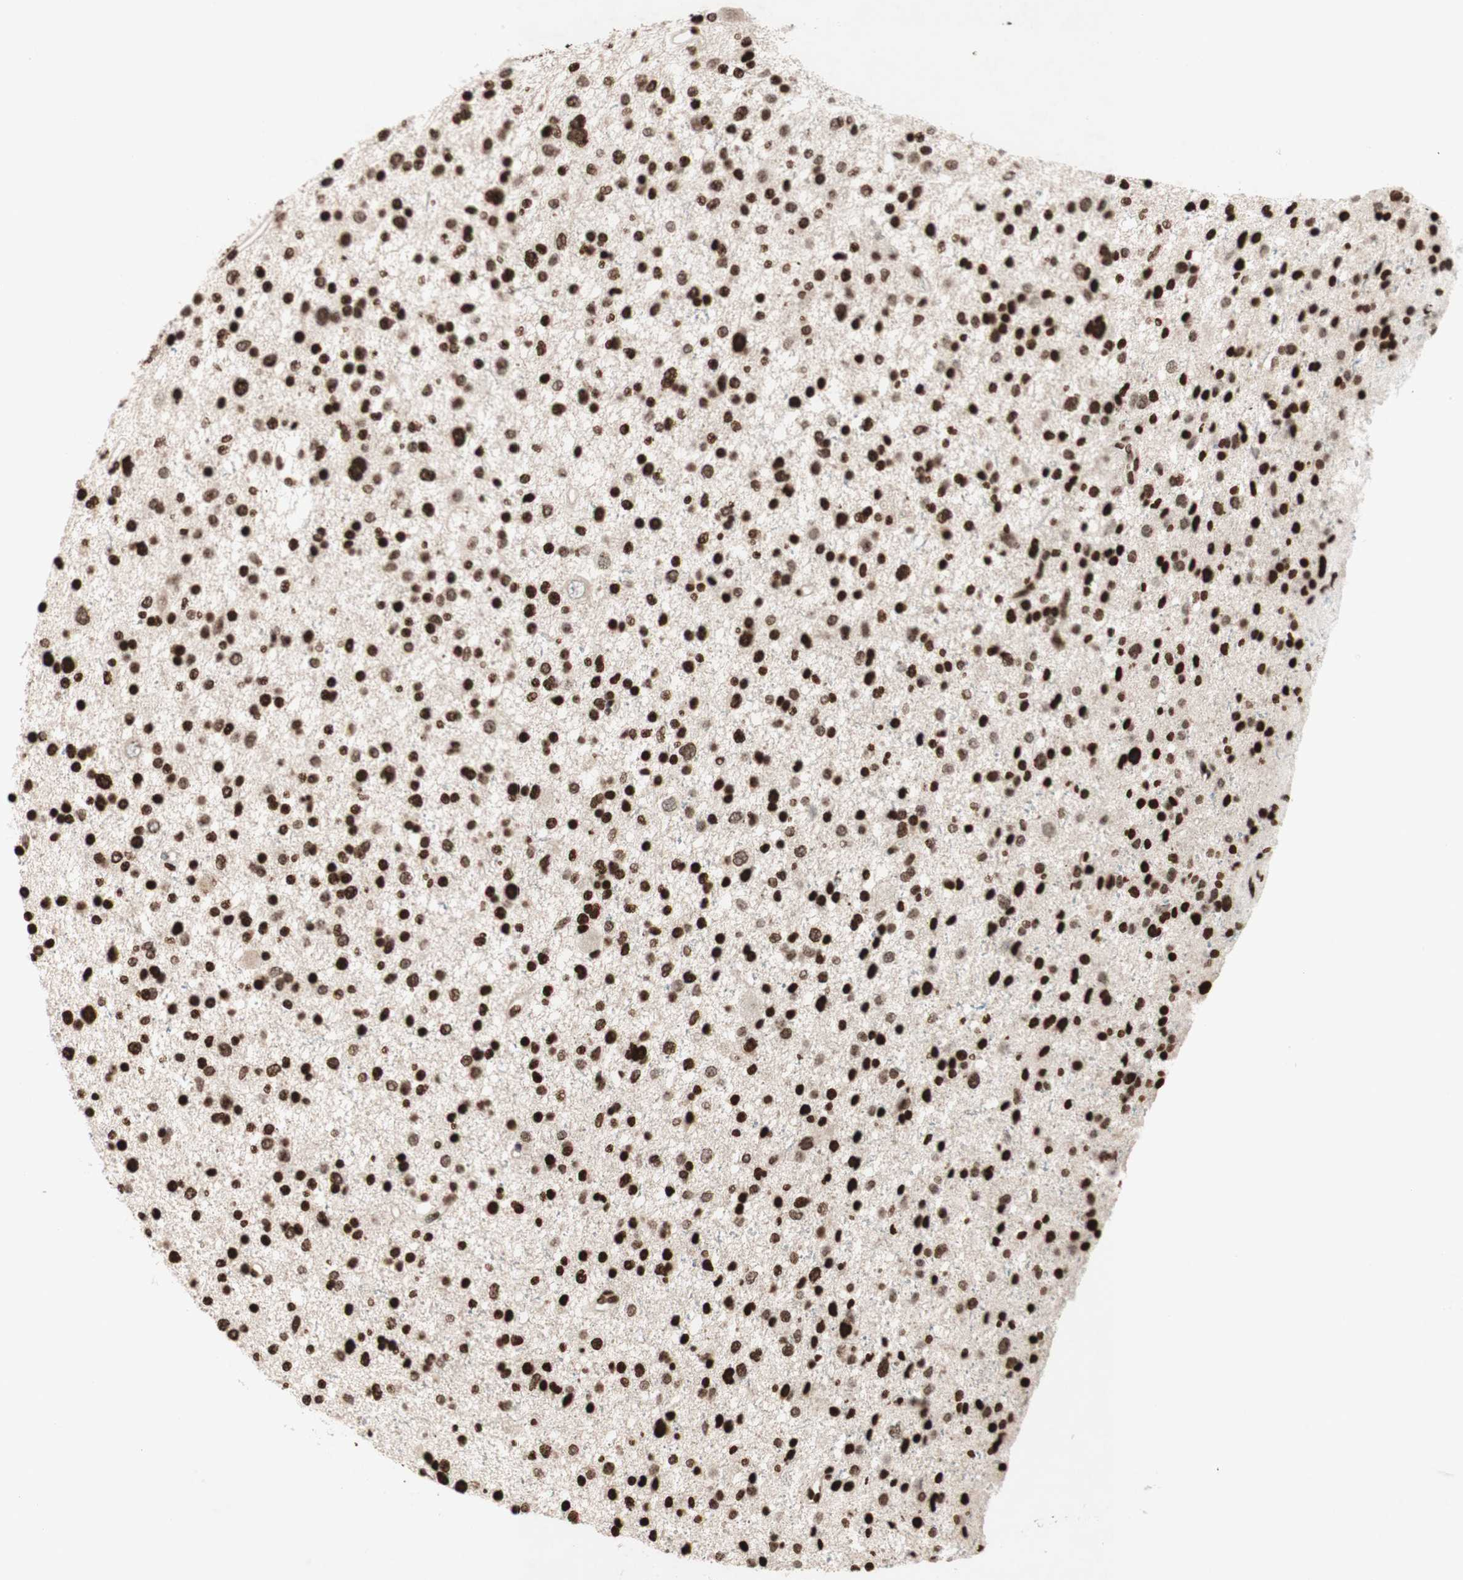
{"staining": {"intensity": "strong", "quantity": ">75%", "location": "nuclear"}, "tissue": "glioma", "cell_type": "Tumor cells", "image_type": "cancer", "snomed": [{"axis": "morphology", "description": "Glioma, malignant, Low grade"}, {"axis": "topography", "description": "Brain"}], "caption": "Approximately >75% of tumor cells in malignant glioma (low-grade) exhibit strong nuclear protein staining as visualized by brown immunohistochemical staining.", "gene": "NCOA3", "patient": {"sex": "female", "age": 37}}